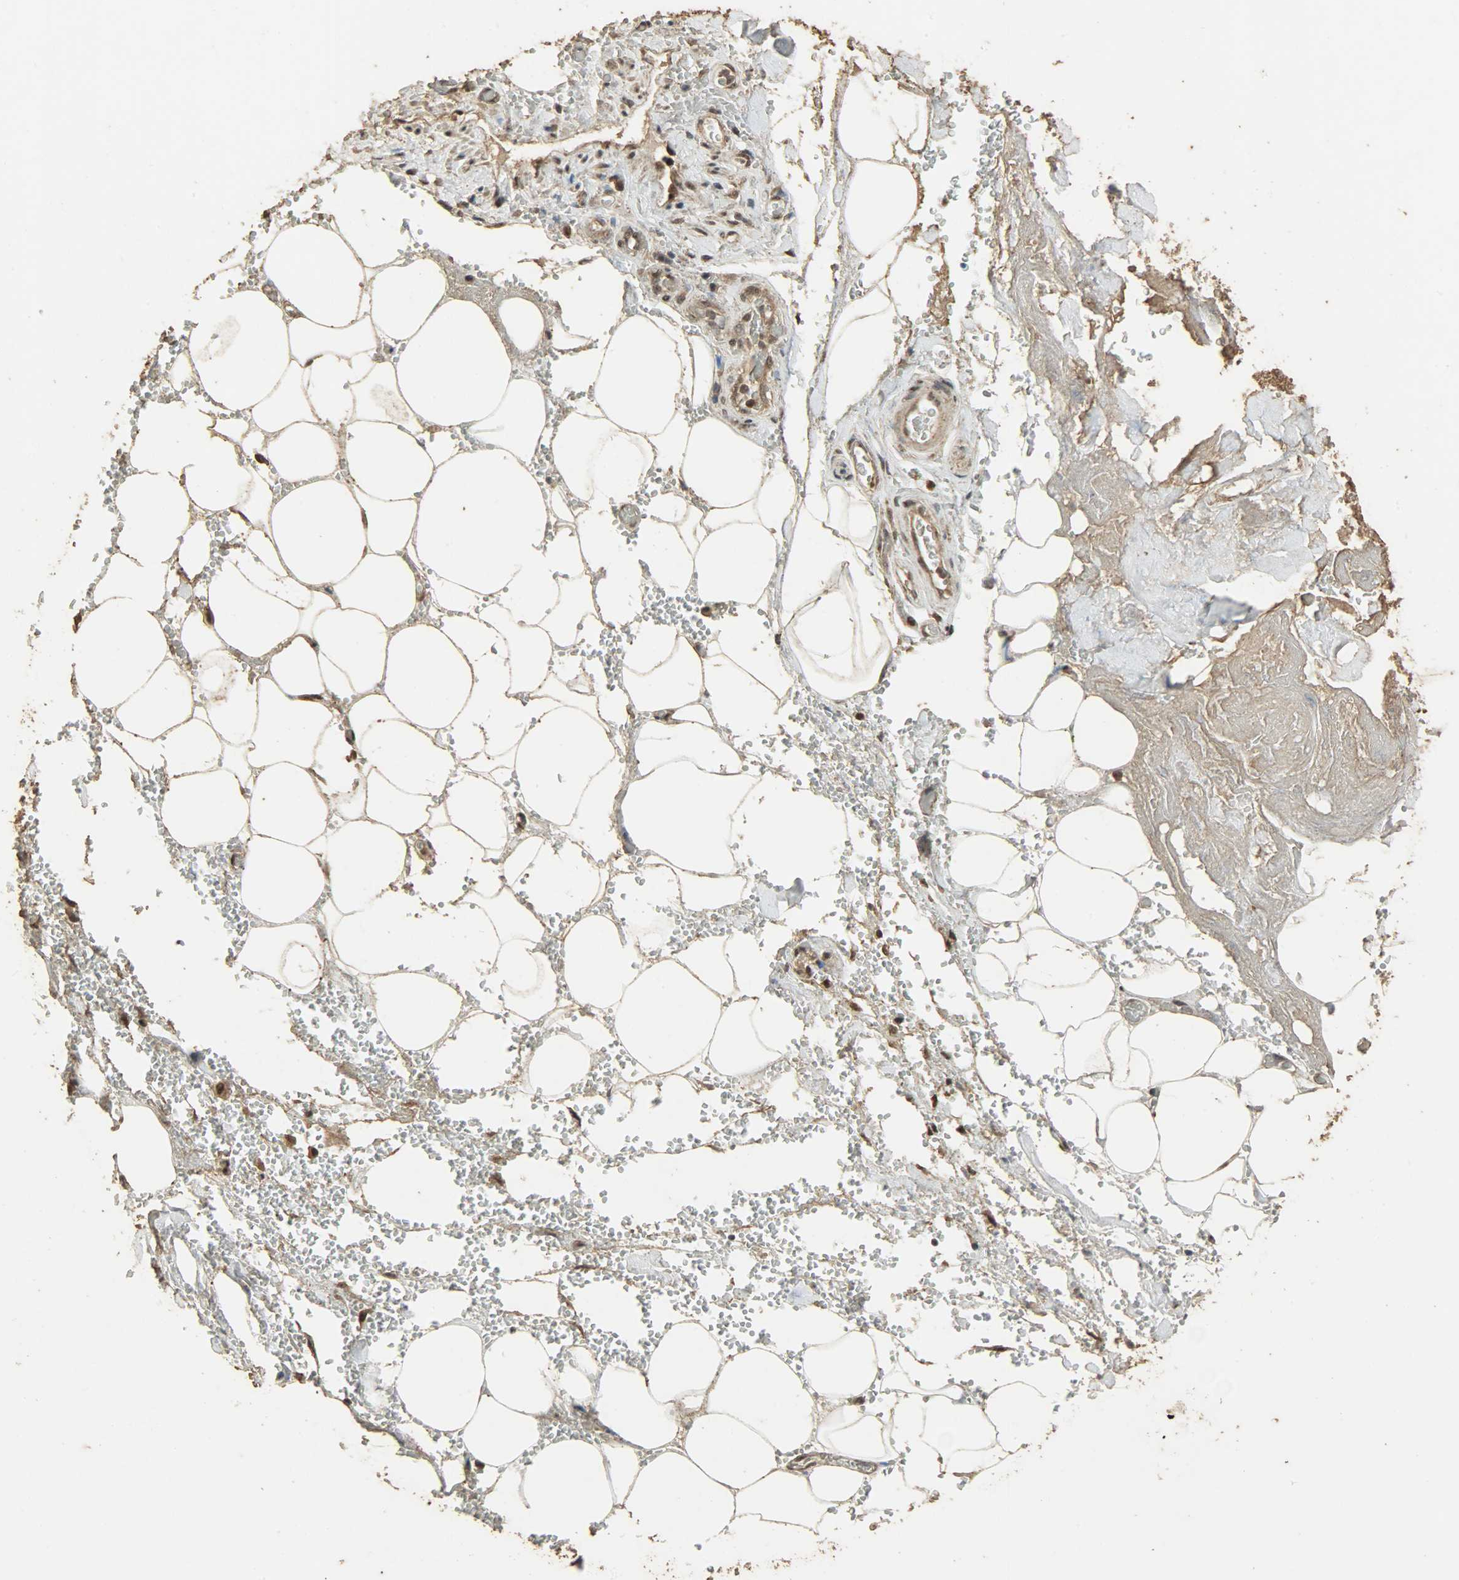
{"staining": {"intensity": "strong", "quantity": ">75%", "location": "cytoplasmic/membranous,nuclear"}, "tissue": "adipose tissue", "cell_type": "Adipocytes", "image_type": "normal", "snomed": [{"axis": "morphology", "description": "Normal tissue, NOS"}, {"axis": "morphology", "description": "Cholangiocarcinoma"}, {"axis": "topography", "description": "Liver"}, {"axis": "topography", "description": "Peripheral nerve tissue"}], "caption": "Immunohistochemical staining of benign adipose tissue demonstrates >75% levels of strong cytoplasmic/membranous,nuclear protein positivity in approximately >75% of adipocytes.", "gene": "CCNT2", "patient": {"sex": "male", "age": 50}}